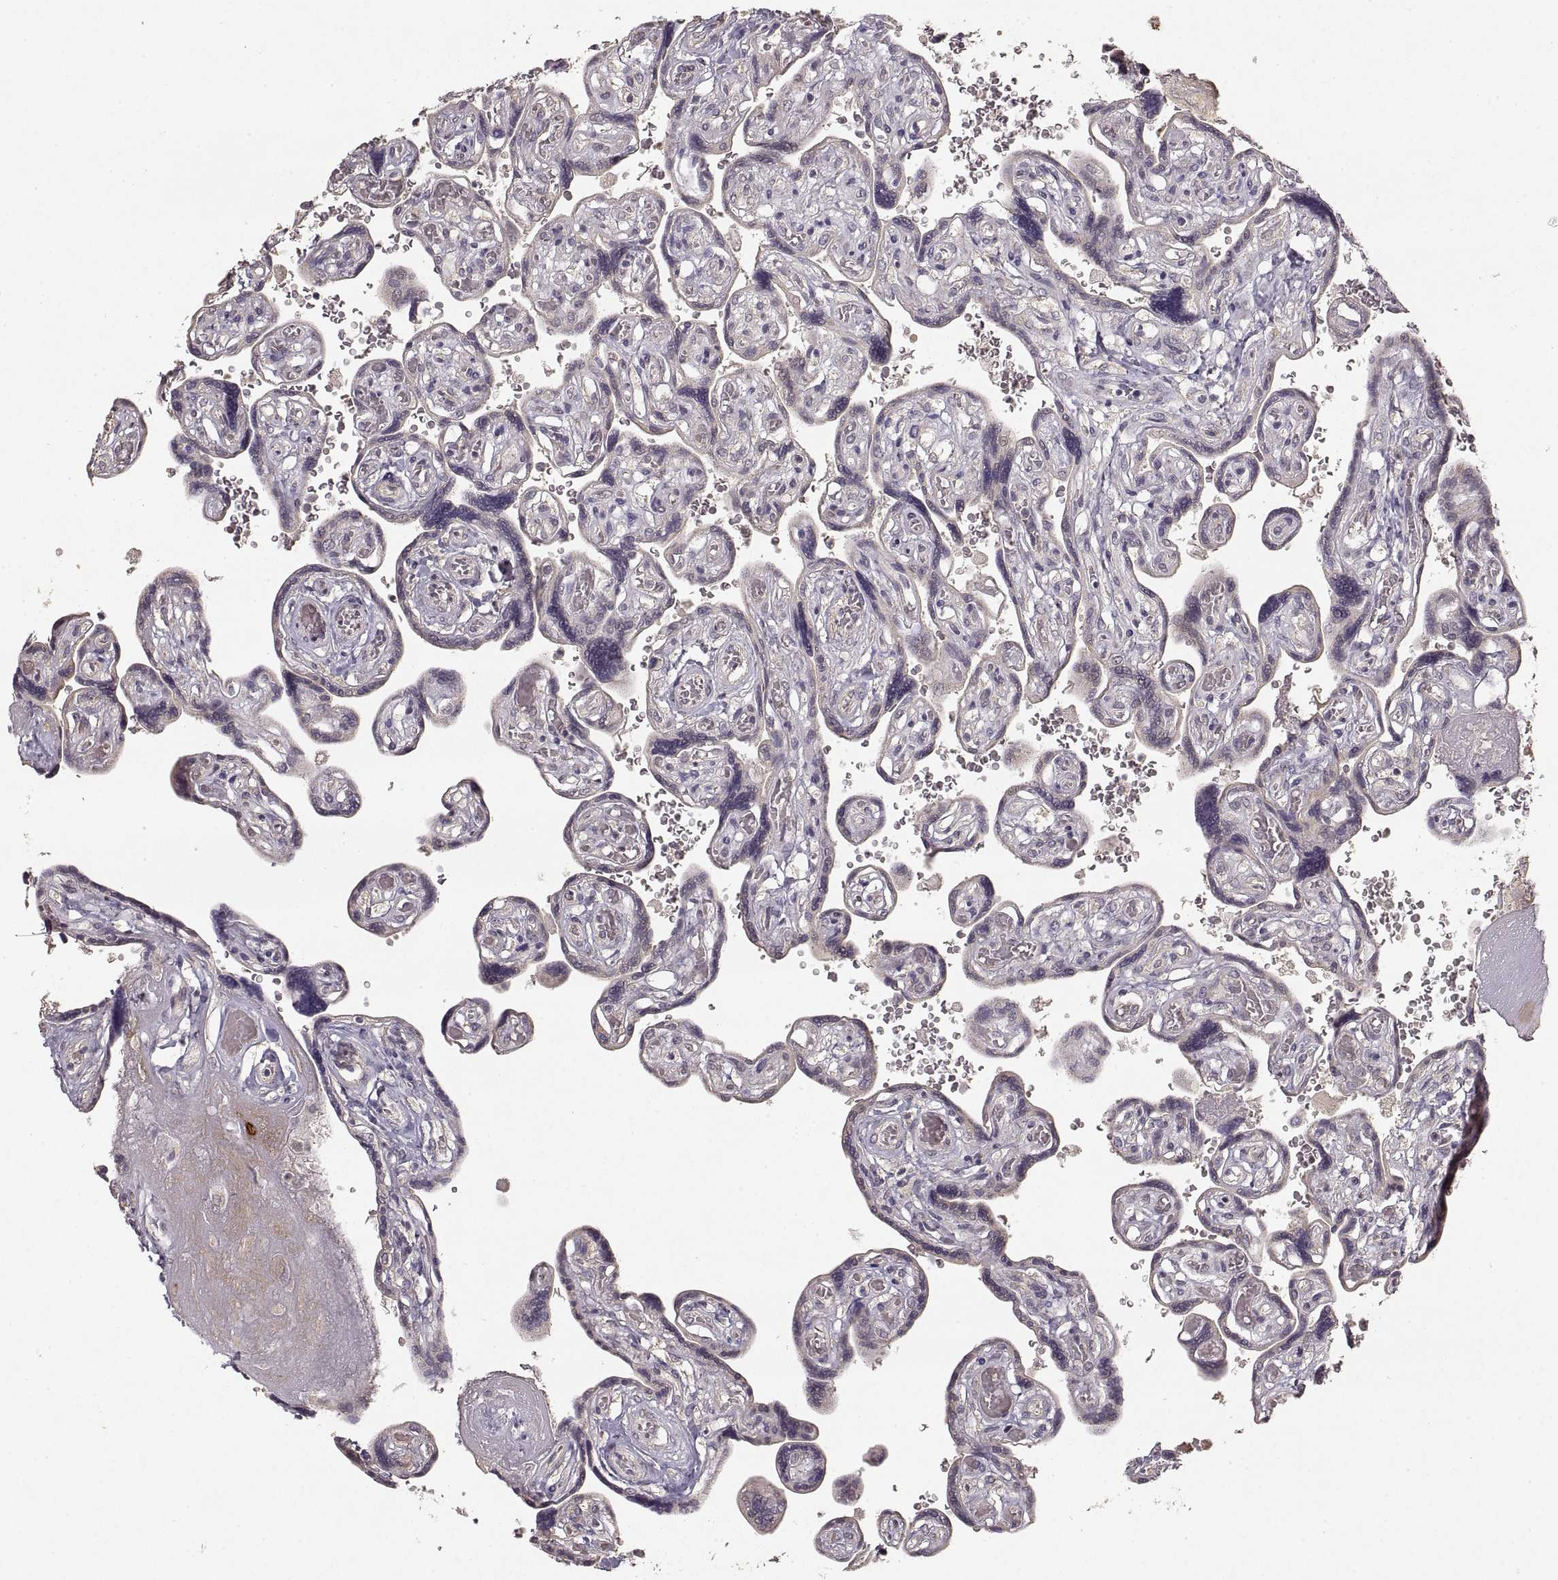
{"staining": {"intensity": "weak", "quantity": ">75%", "location": "cytoplasmic/membranous"}, "tissue": "placenta", "cell_type": "Decidual cells", "image_type": "normal", "snomed": [{"axis": "morphology", "description": "Normal tissue, NOS"}, {"axis": "topography", "description": "Placenta"}], "caption": "The photomicrograph reveals a brown stain indicating the presence of a protein in the cytoplasmic/membranous of decidual cells in placenta. (IHC, brightfield microscopy, high magnification).", "gene": "LAMC2", "patient": {"sex": "female", "age": 32}}